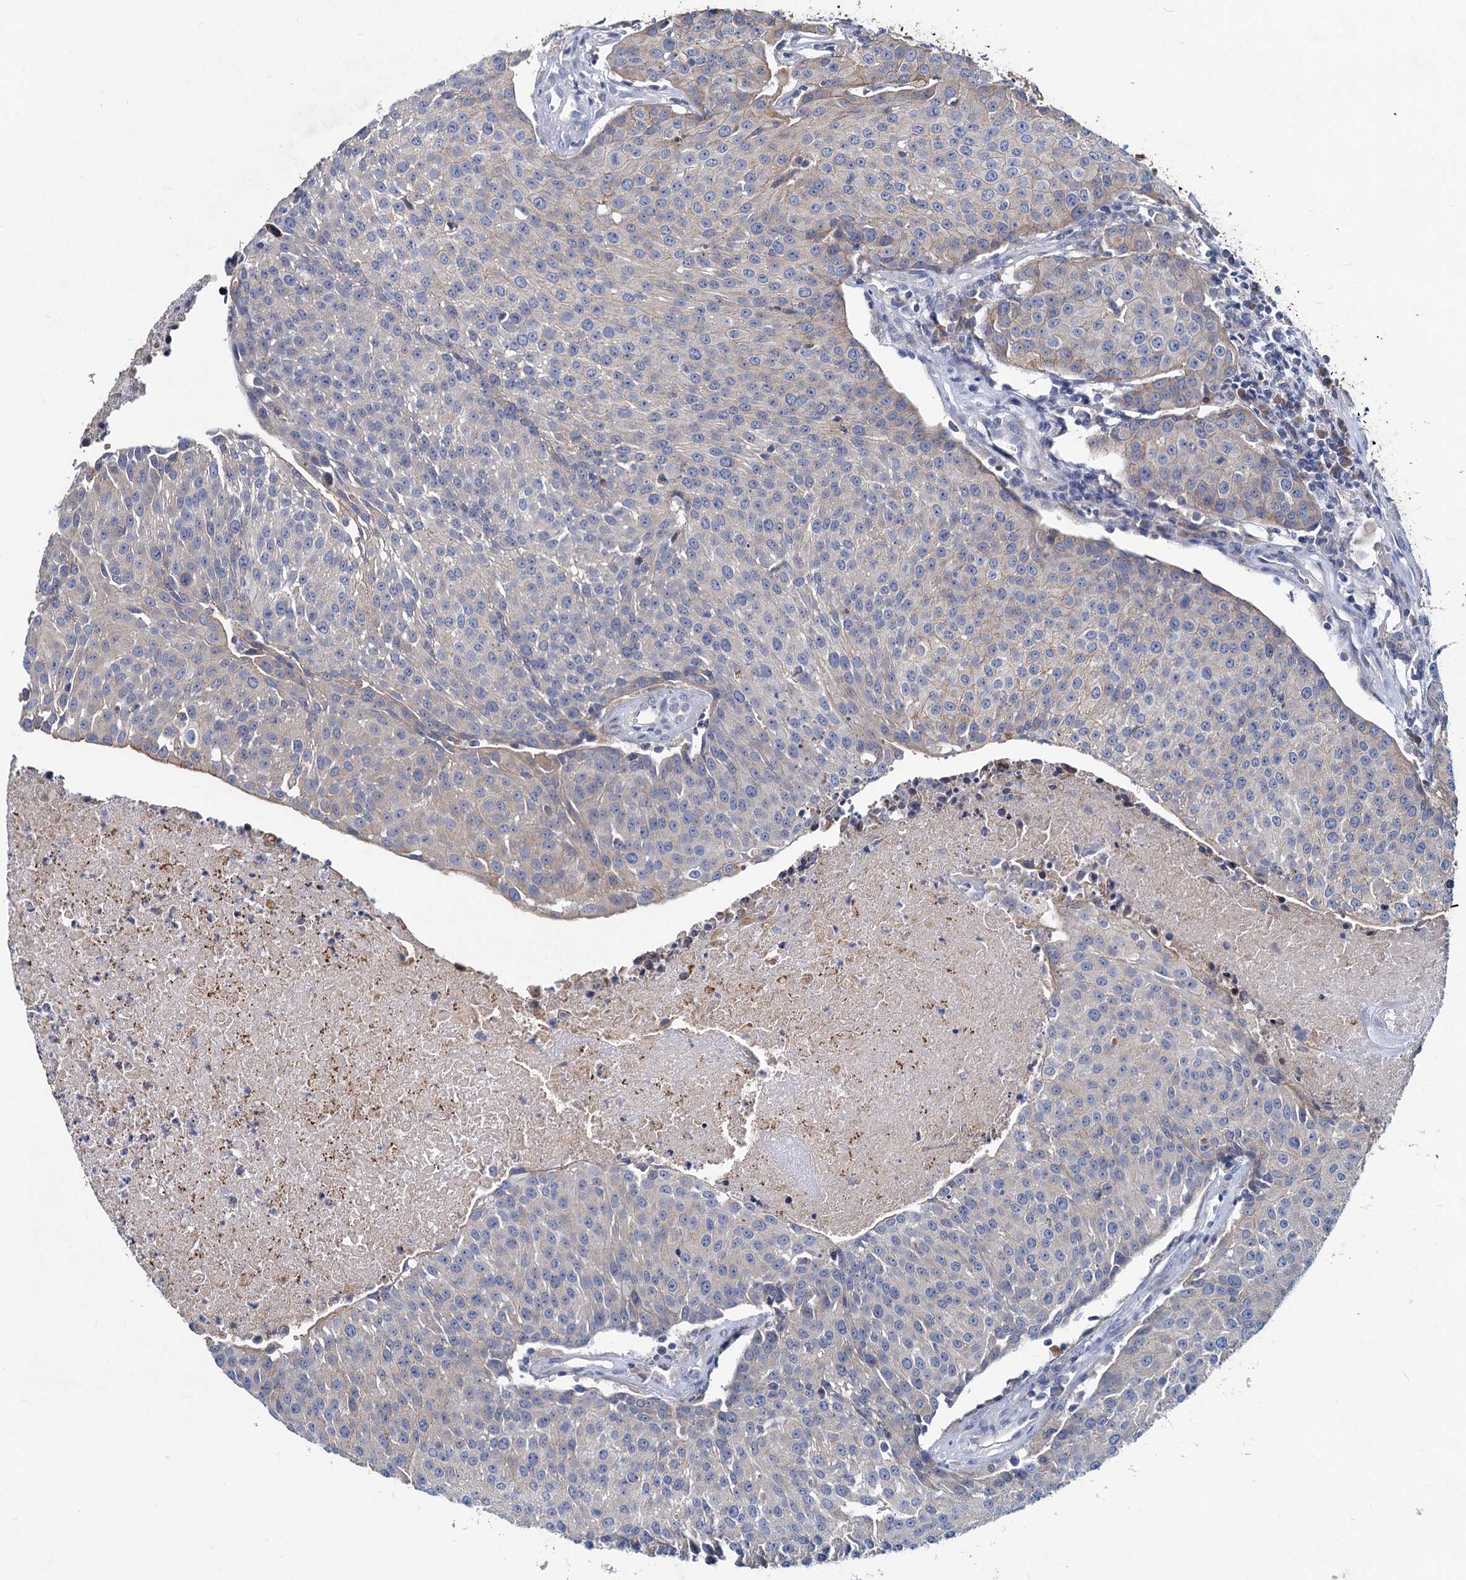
{"staining": {"intensity": "negative", "quantity": "none", "location": "none"}, "tissue": "urothelial cancer", "cell_type": "Tumor cells", "image_type": "cancer", "snomed": [{"axis": "morphology", "description": "Urothelial carcinoma, High grade"}, {"axis": "topography", "description": "Urinary bladder"}], "caption": "Protein analysis of urothelial carcinoma (high-grade) exhibits no significant expression in tumor cells. (Stains: DAB (3,3'-diaminobenzidine) IHC with hematoxylin counter stain, Microscopy: brightfield microscopy at high magnification).", "gene": "TMX2", "patient": {"sex": "female", "age": 85}}